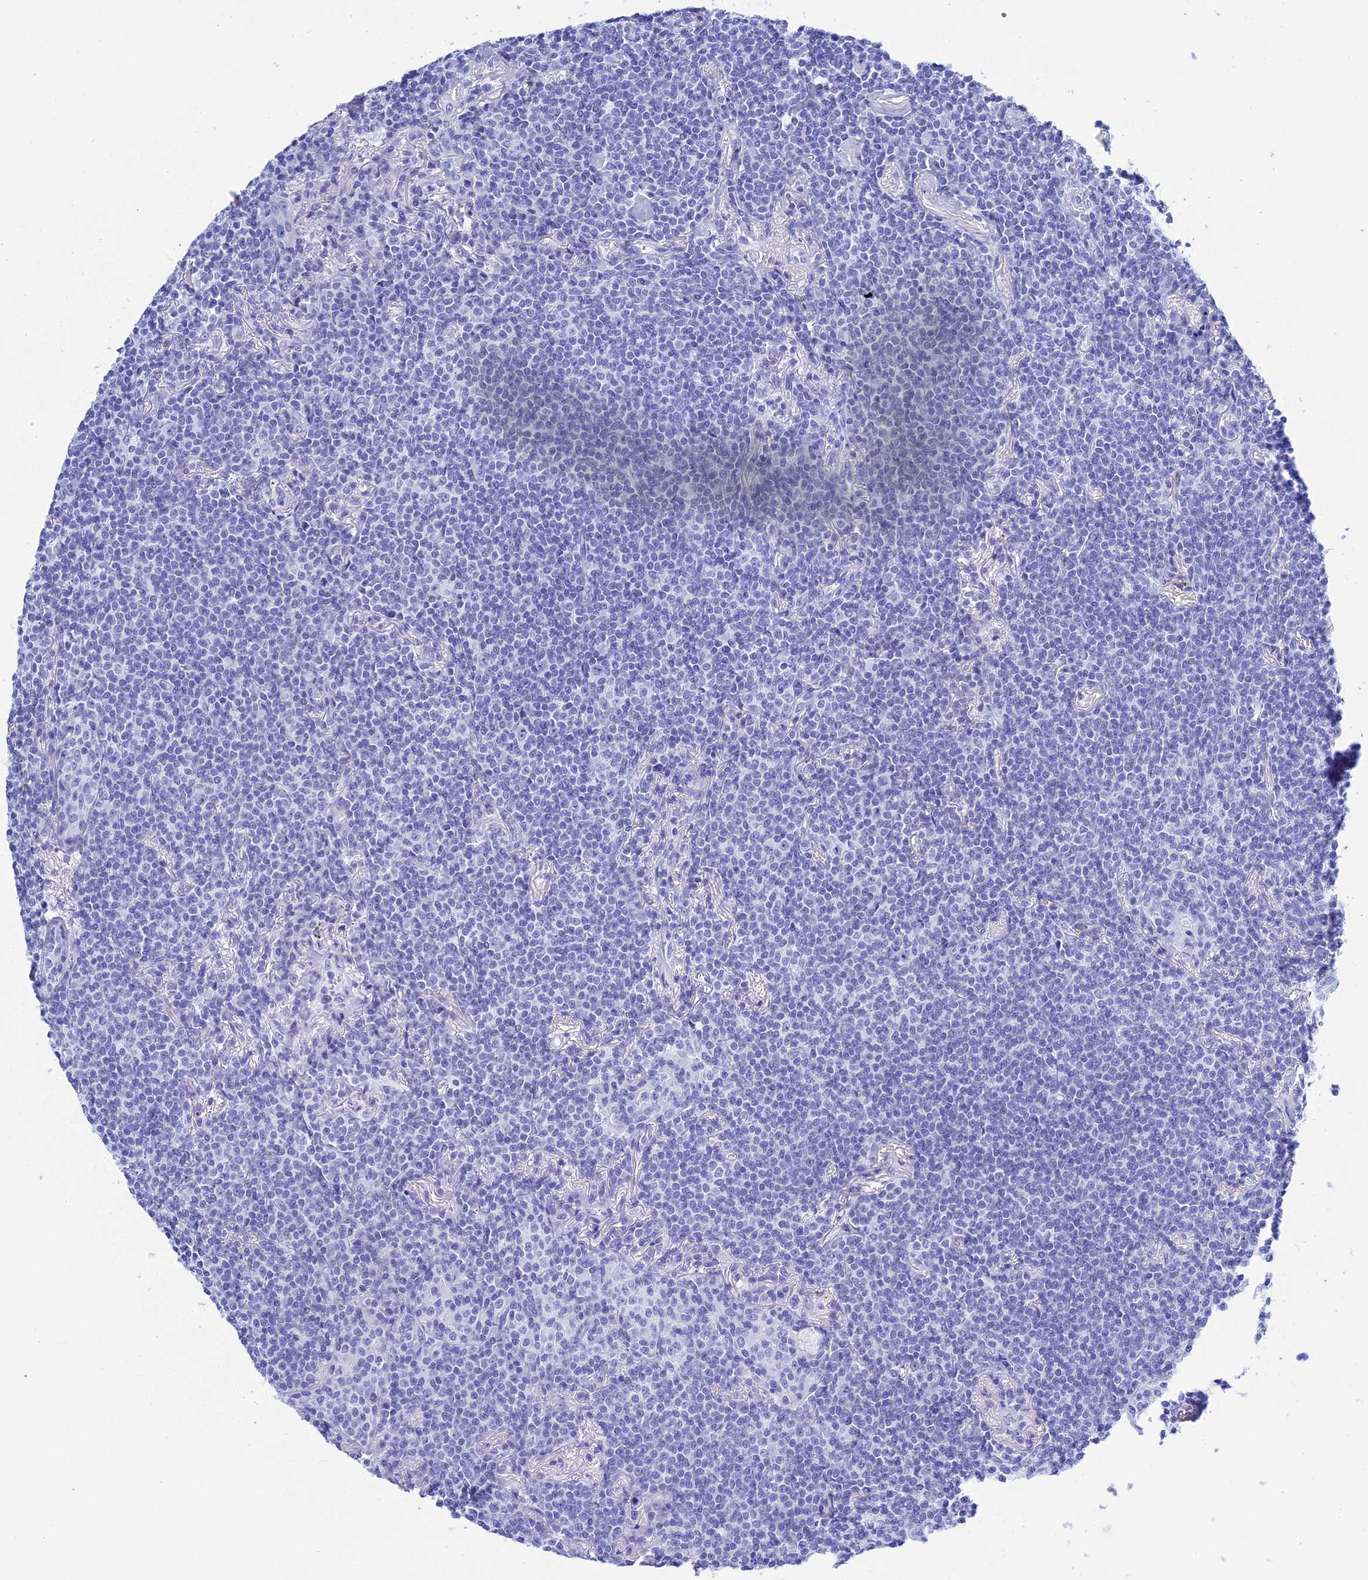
{"staining": {"intensity": "negative", "quantity": "none", "location": "none"}, "tissue": "lymphoma", "cell_type": "Tumor cells", "image_type": "cancer", "snomed": [{"axis": "morphology", "description": "Malignant lymphoma, non-Hodgkin's type, Low grade"}, {"axis": "topography", "description": "Lung"}], "caption": "Immunohistochemical staining of lymphoma exhibits no significant staining in tumor cells. Nuclei are stained in blue.", "gene": "TEX101", "patient": {"sex": "female", "age": 71}}